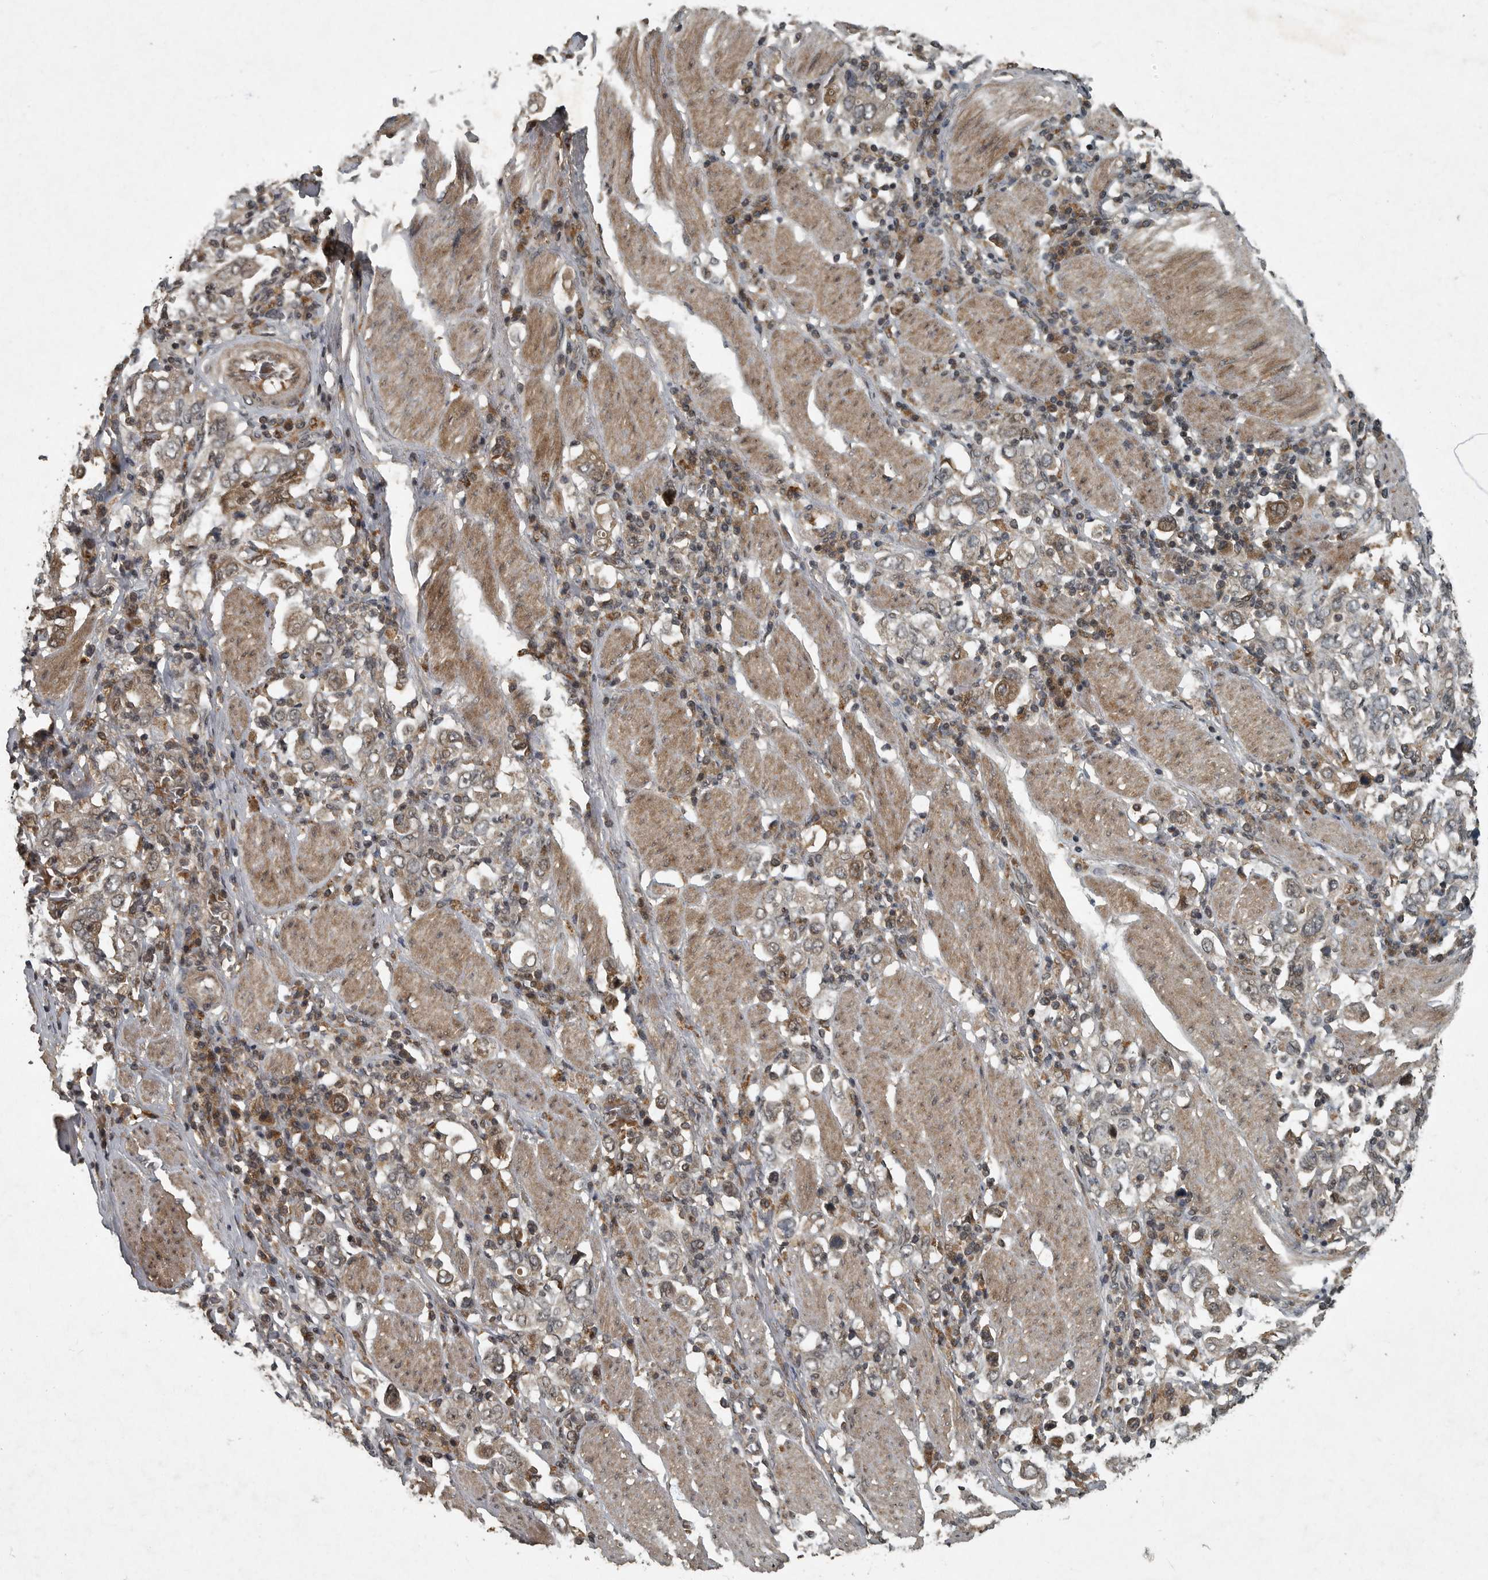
{"staining": {"intensity": "weak", "quantity": ">75%", "location": "cytoplasmic/membranous"}, "tissue": "stomach cancer", "cell_type": "Tumor cells", "image_type": "cancer", "snomed": [{"axis": "morphology", "description": "Adenocarcinoma, NOS"}, {"axis": "topography", "description": "Stomach, upper"}], "caption": "Immunohistochemistry image of adenocarcinoma (stomach) stained for a protein (brown), which exhibits low levels of weak cytoplasmic/membranous expression in approximately >75% of tumor cells.", "gene": "FOXO1", "patient": {"sex": "male", "age": 62}}